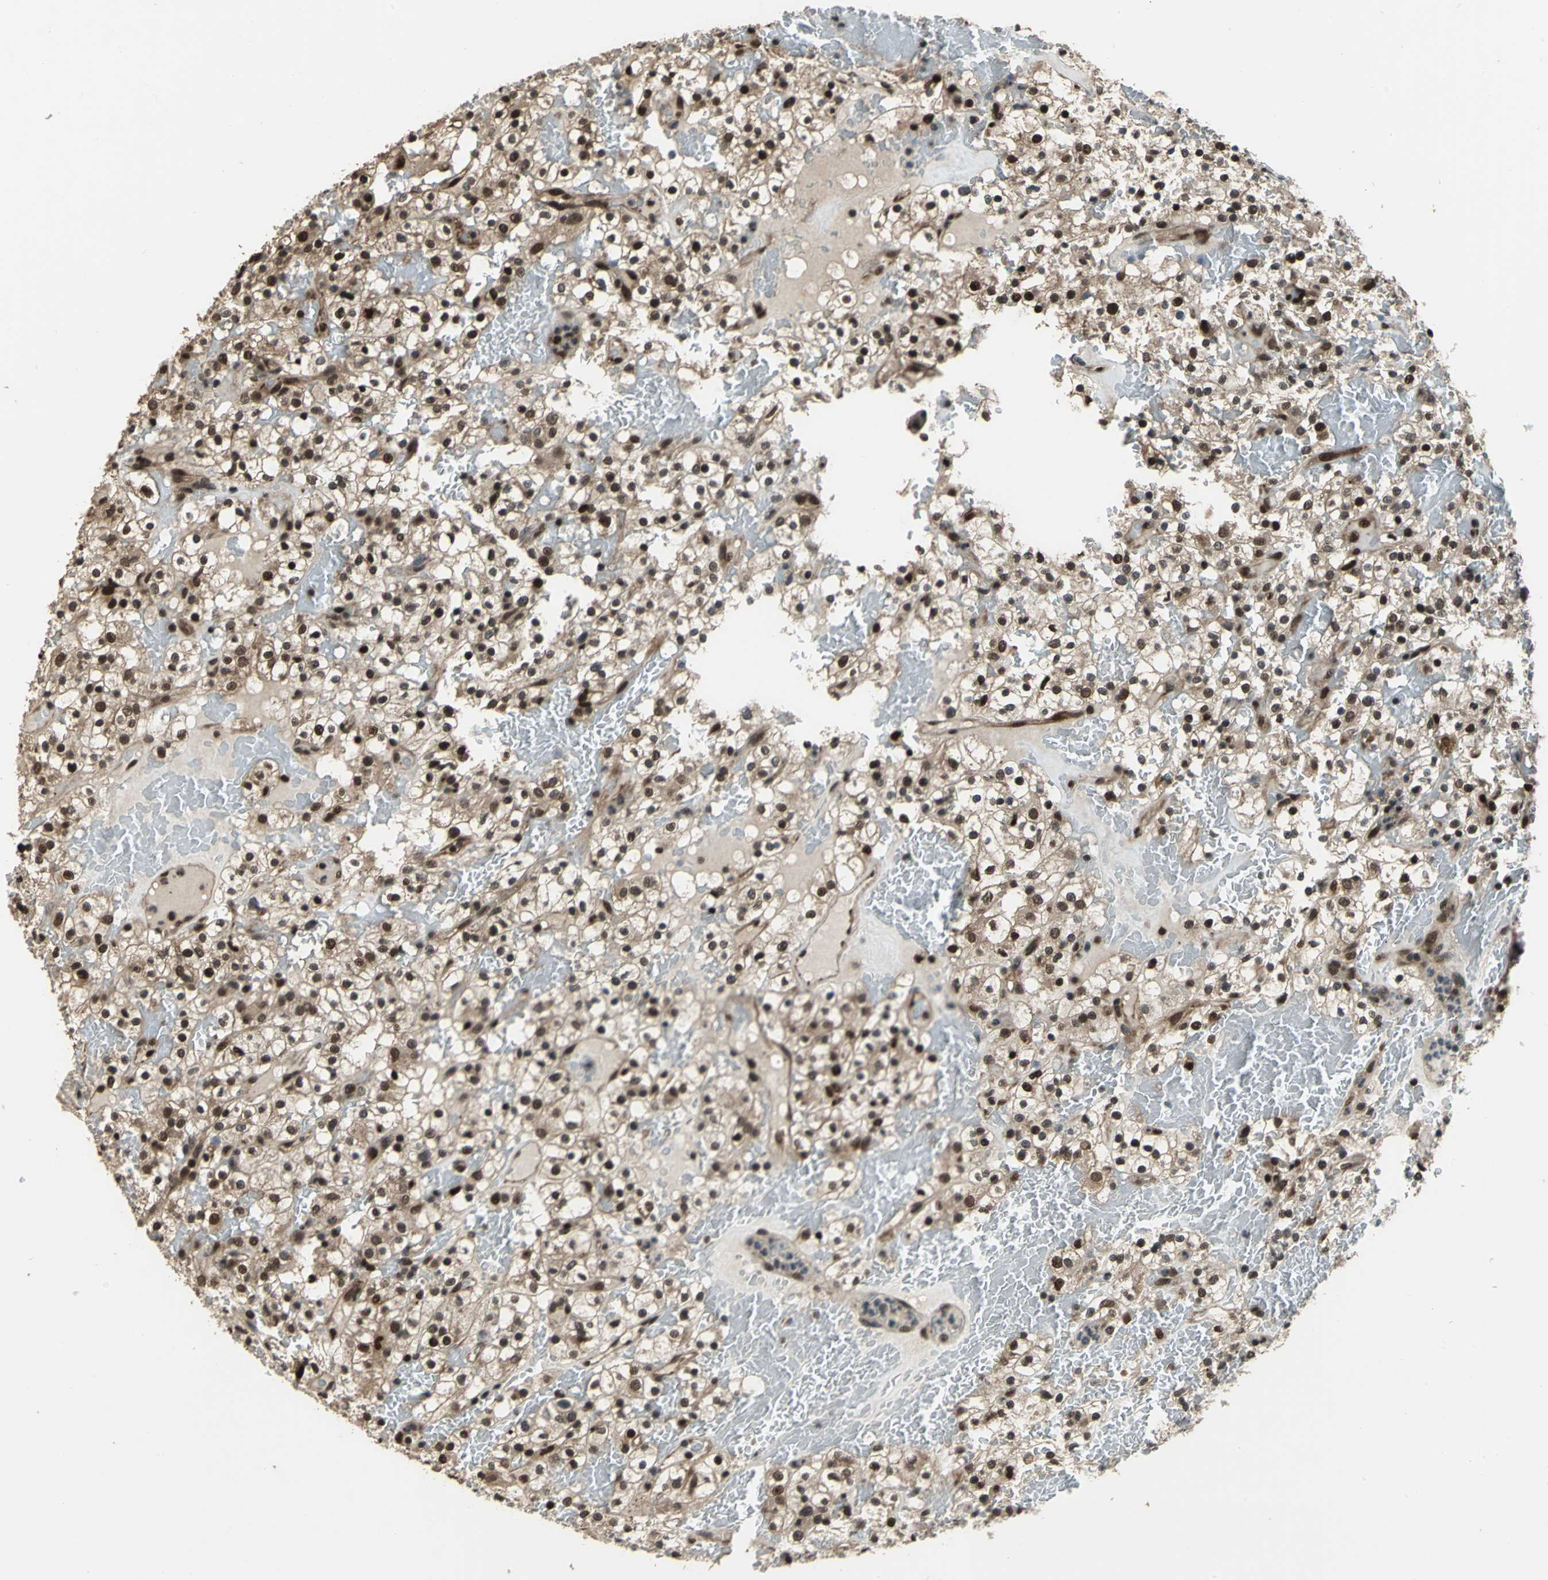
{"staining": {"intensity": "moderate", "quantity": ">75%", "location": "nuclear"}, "tissue": "renal cancer", "cell_type": "Tumor cells", "image_type": "cancer", "snomed": [{"axis": "morphology", "description": "Normal tissue, NOS"}, {"axis": "morphology", "description": "Adenocarcinoma, NOS"}, {"axis": "topography", "description": "Kidney"}], "caption": "Immunohistochemical staining of human renal cancer displays medium levels of moderate nuclear protein staining in approximately >75% of tumor cells. The staining was performed using DAB (3,3'-diaminobenzidine), with brown indicating positive protein expression. Nuclei are stained blue with hematoxylin.", "gene": "MIS18BP1", "patient": {"sex": "female", "age": 72}}